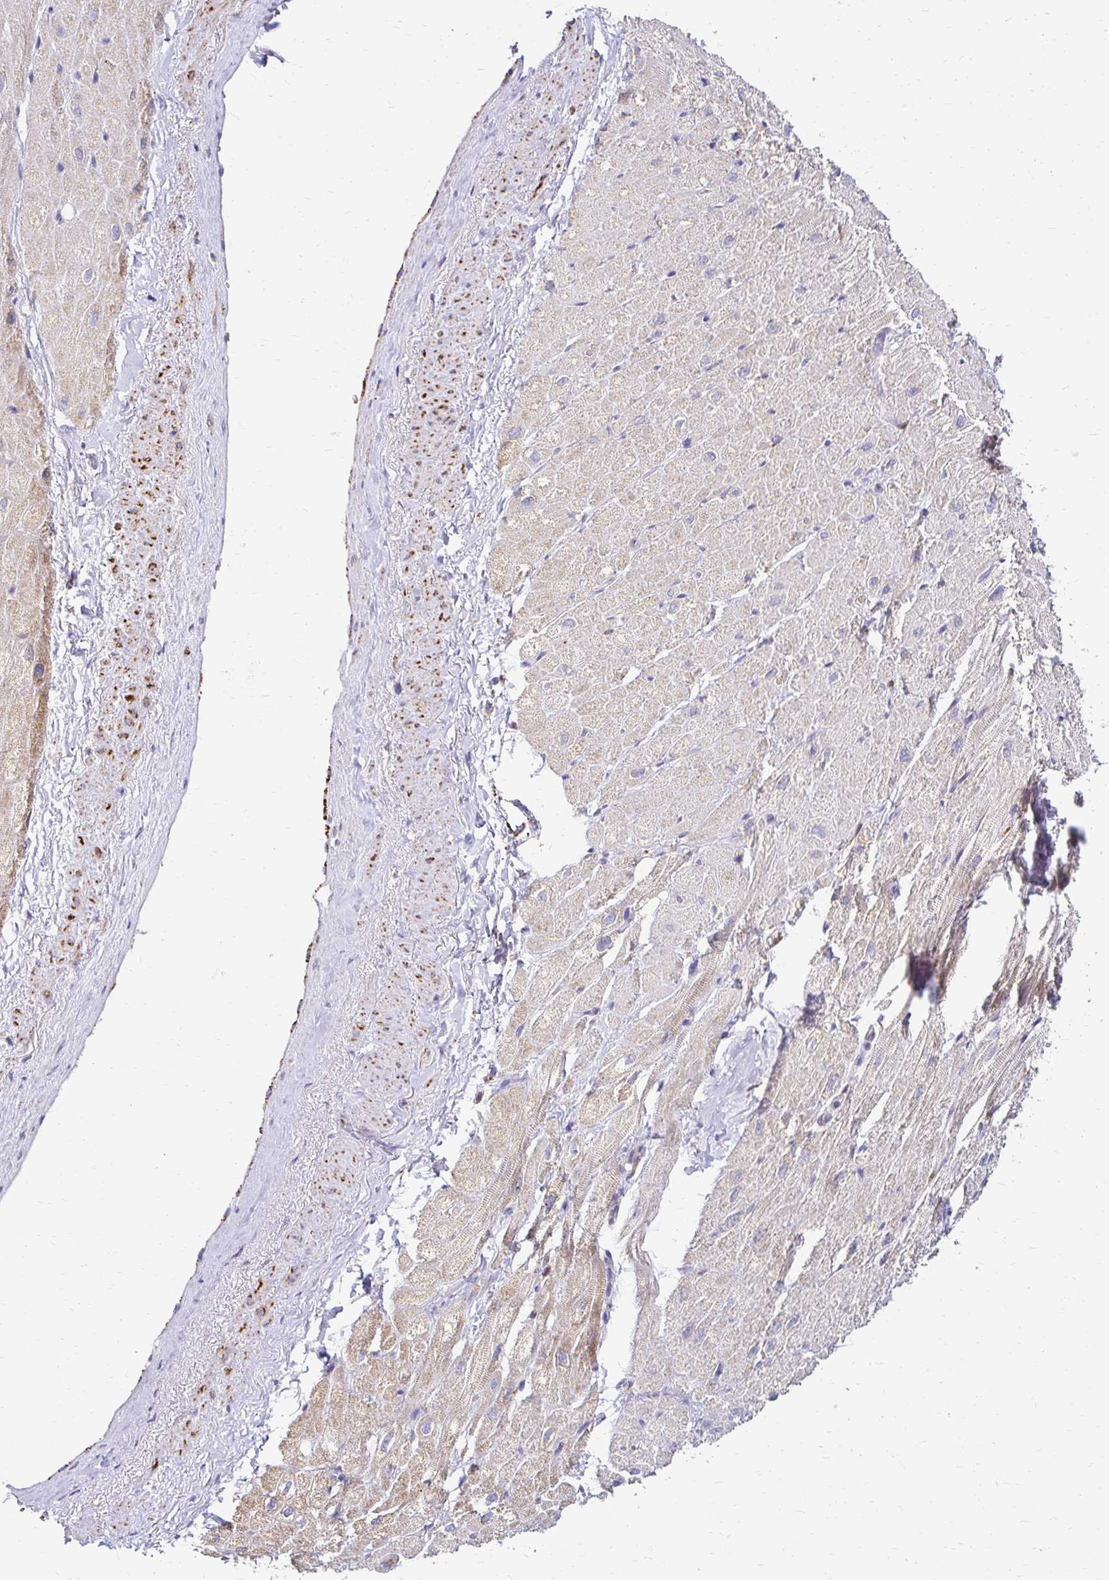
{"staining": {"intensity": "weak", "quantity": "25%-75%", "location": "cytoplasmic/membranous"}, "tissue": "heart muscle", "cell_type": "Cardiomyocytes", "image_type": "normal", "snomed": [{"axis": "morphology", "description": "Normal tissue, NOS"}, {"axis": "topography", "description": "Heart"}], "caption": "The histopathology image reveals immunohistochemical staining of unremarkable heart muscle. There is weak cytoplasmic/membranous expression is seen in about 25%-75% of cardiomyocytes.", "gene": "IDUA", "patient": {"sex": "male", "age": 62}}